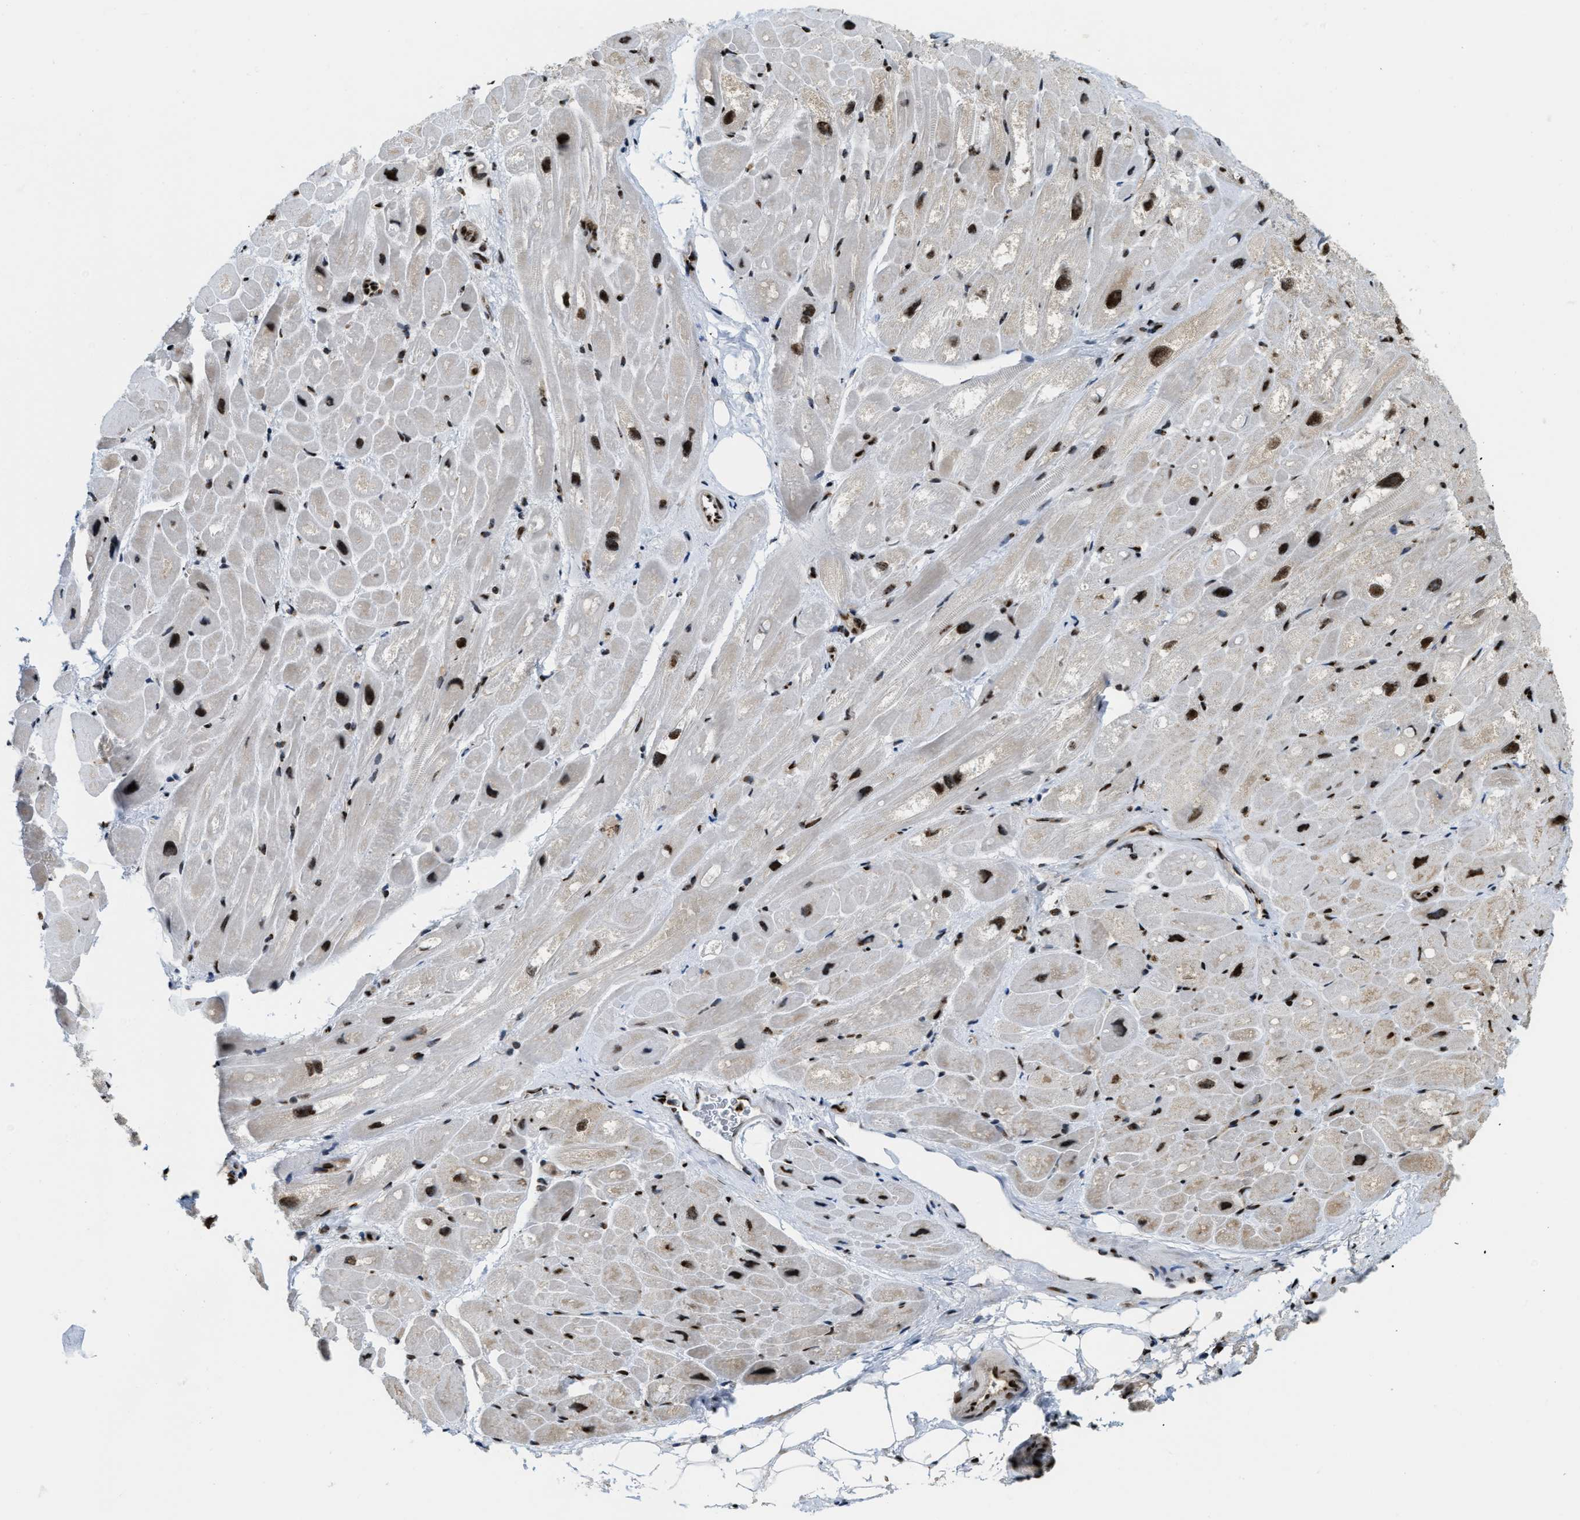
{"staining": {"intensity": "moderate", "quantity": "25%-75%", "location": "nuclear"}, "tissue": "heart muscle", "cell_type": "Cardiomyocytes", "image_type": "normal", "snomed": [{"axis": "morphology", "description": "Normal tissue, NOS"}, {"axis": "topography", "description": "Heart"}], "caption": "This micrograph exhibits immunohistochemistry staining of normal heart muscle, with medium moderate nuclear expression in approximately 25%-75% of cardiomyocytes.", "gene": "NUMA1", "patient": {"sex": "male", "age": 49}}